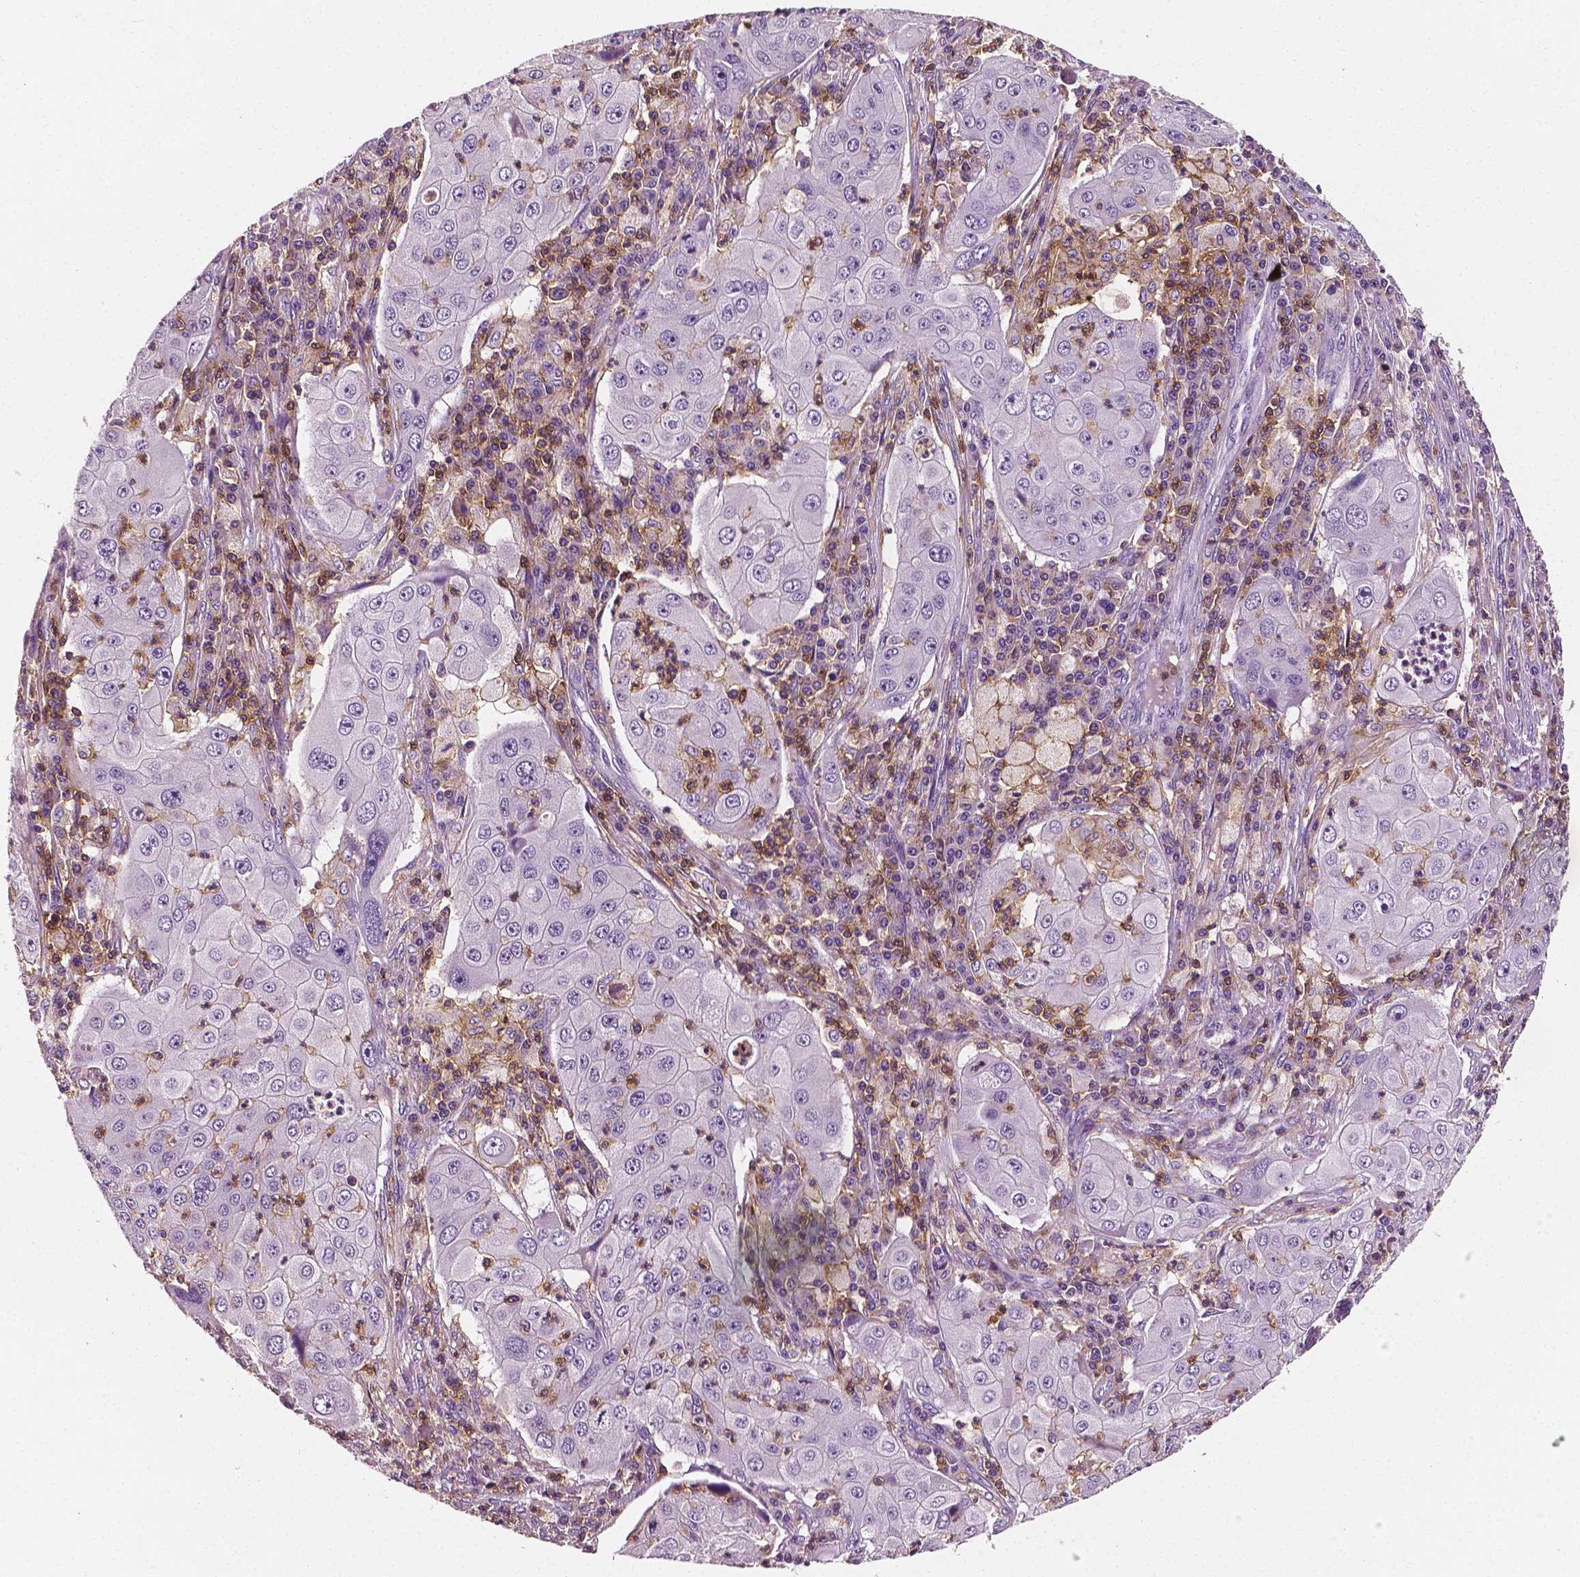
{"staining": {"intensity": "negative", "quantity": "none", "location": "none"}, "tissue": "lung cancer", "cell_type": "Tumor cells", "image_type": "cancer", "snomed": [{"axis": "morphology", "description": "Squamous cell carcinoma, NOS"}, {"axis": "topography", "description": "Lung"}], "caption": "There is no significant expression in tumor cells of squamous cell carcinoma (lung).", "gene": "PTPRC", "patient": {"sex": "female", "age": 59}}